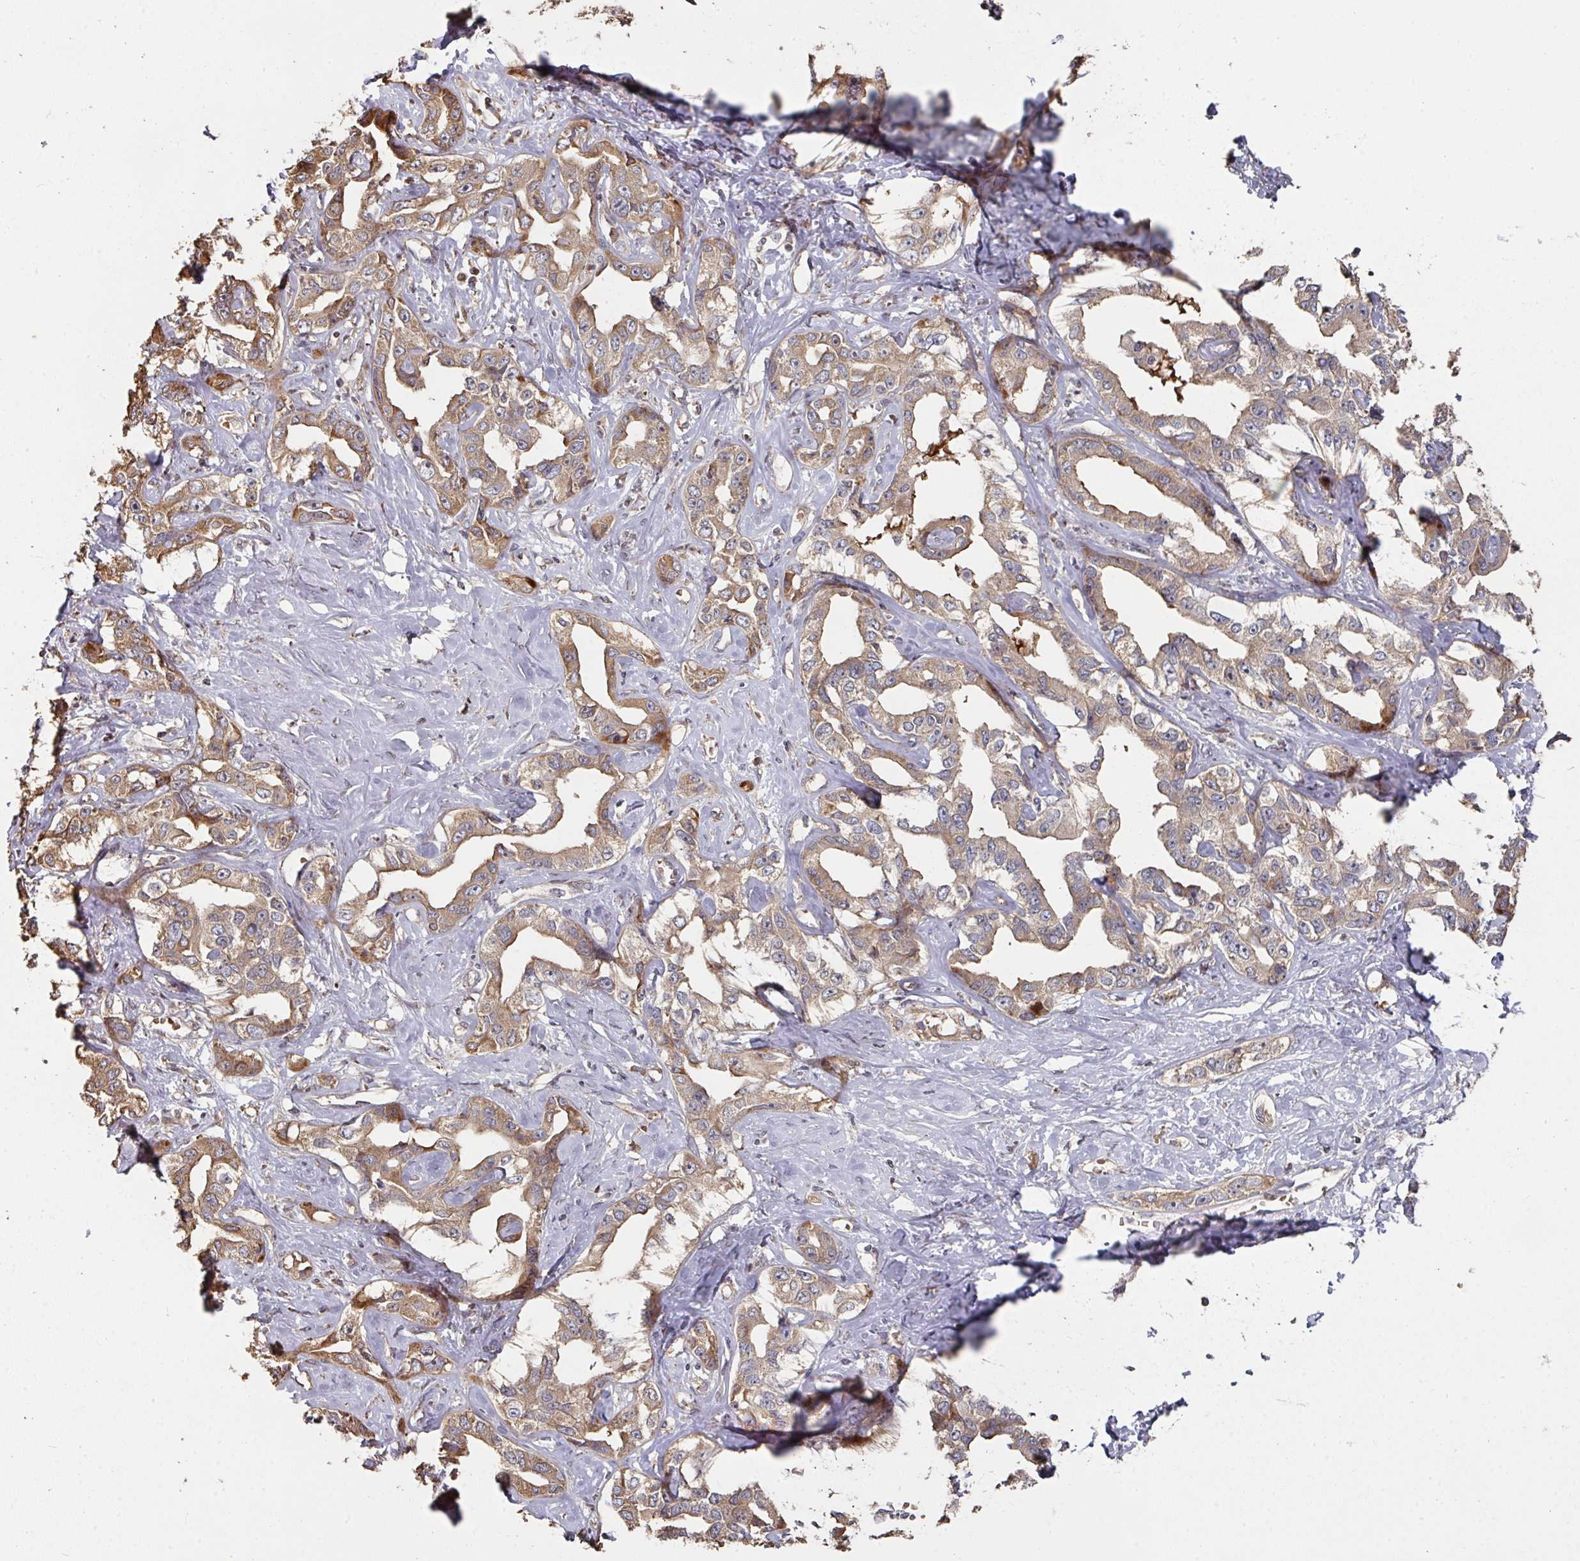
{"staining": {"intensity": "moderate", "quantity": ">75%", "location": "cytoplasmic/membranous"}, "tissue": "liver cancer", "cell_type": "Tumor cells", "image_type": "cancer", "snomed": [{"axis": "morphology", "description": "Cholangiocarcinoma"}, {"axis": "topography", "description": "Liver"}], "caption": "Brown immunohistochemical staining in liver cholangiocarcinoma exhibits moderate cytoplasmic/membranous expression in approximately >75% of tumor cells.", "gene": "CA7", "patient": {"sex": "male", "age": 59}}